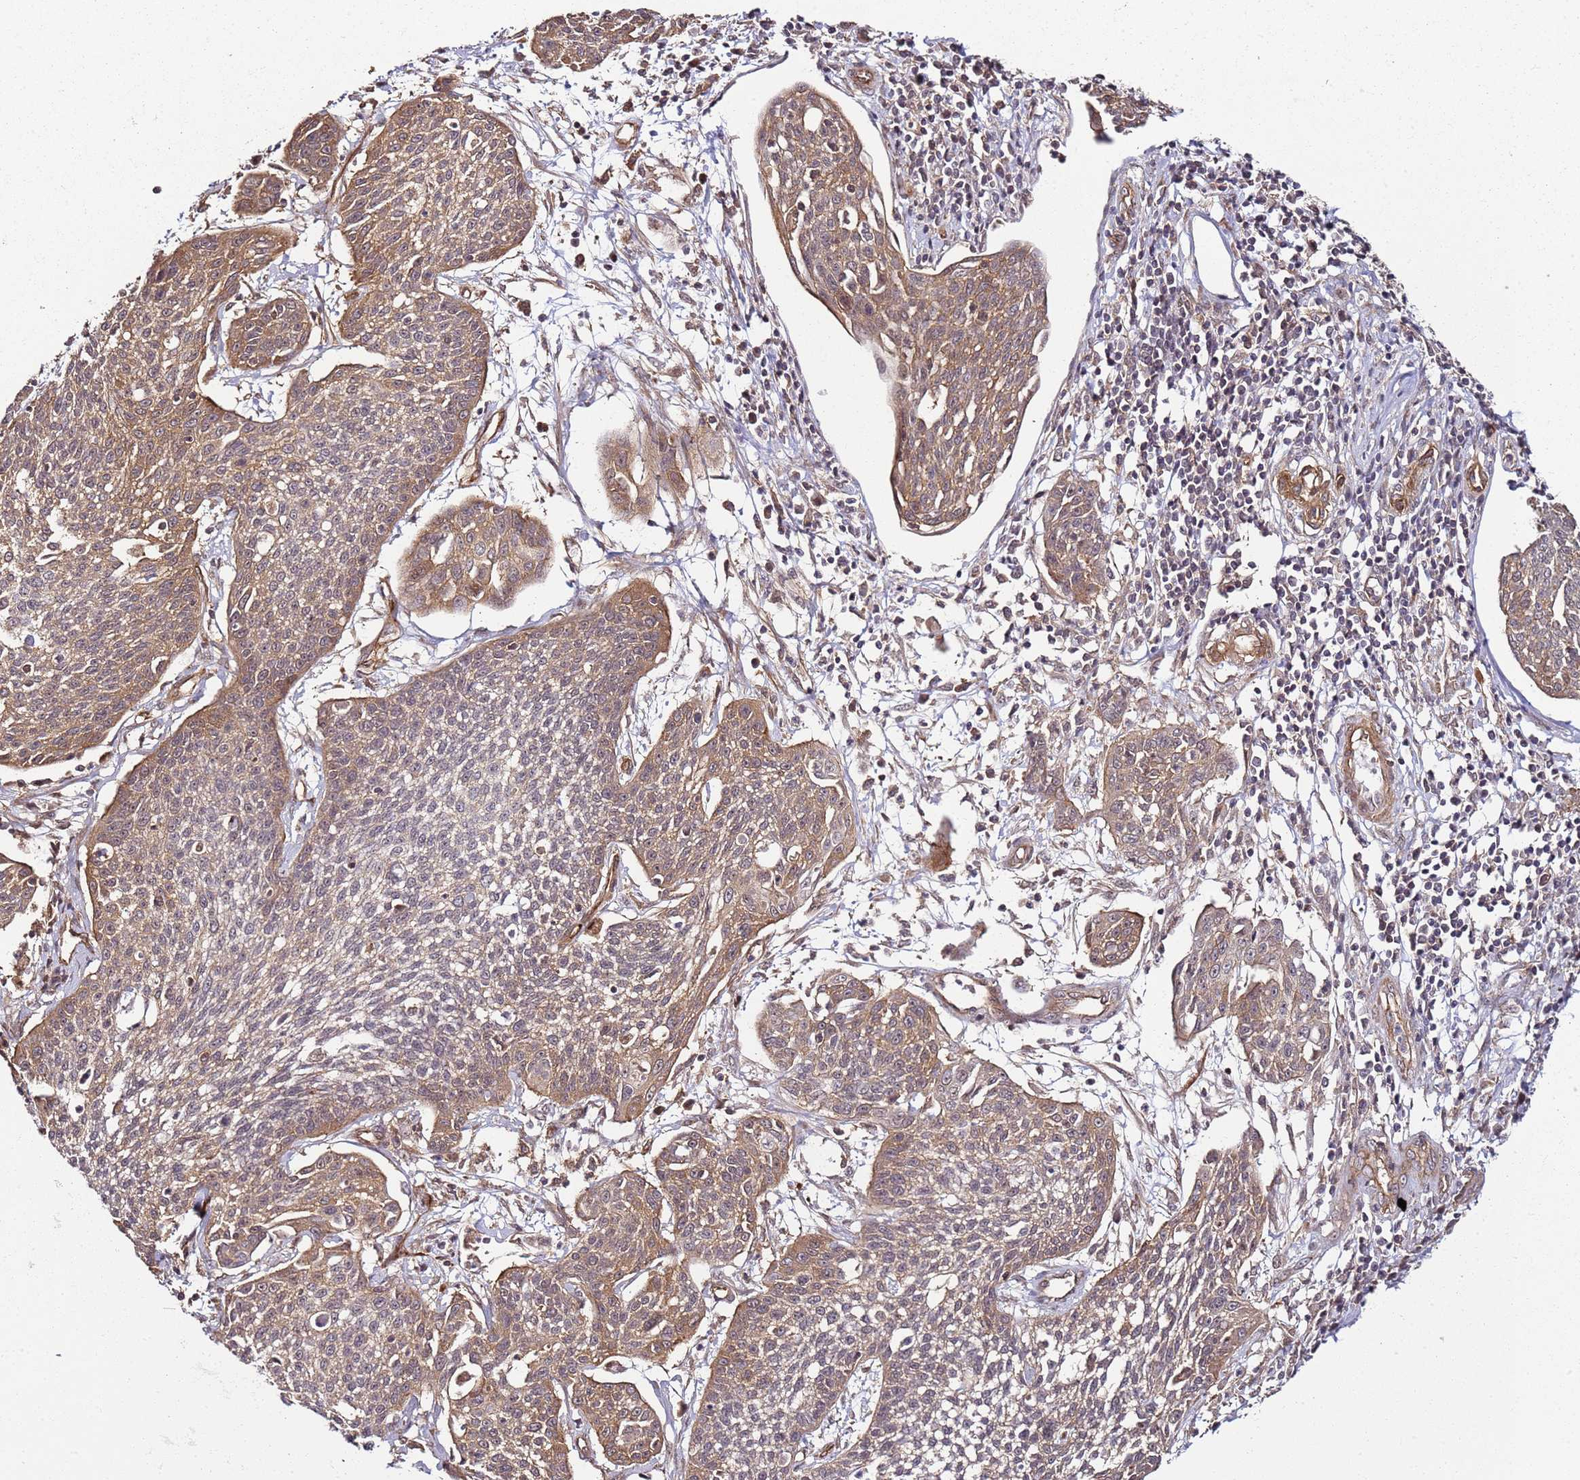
{"staining": {"intensity": "moderate", "quantity": ">75%", "location": "cytoplasmic/membranous"}, "tissue": "cervical cancer", "cell_type": "Tumor cells", "image_type": "cancer", "snomed": [{"axis": "morphology", "description": "Squamous cell carcinoma, NOS"}, {"axis": "topography", "description": "Cervix"}], "caption": "Moderate cytoplasmic/membranous positivity is identified in about >75% of tumor cells in cervical cancer (squamous cell carcinoma).", "gene": "CCNYL1", "patient": {"sex": "female", "age": 34}}